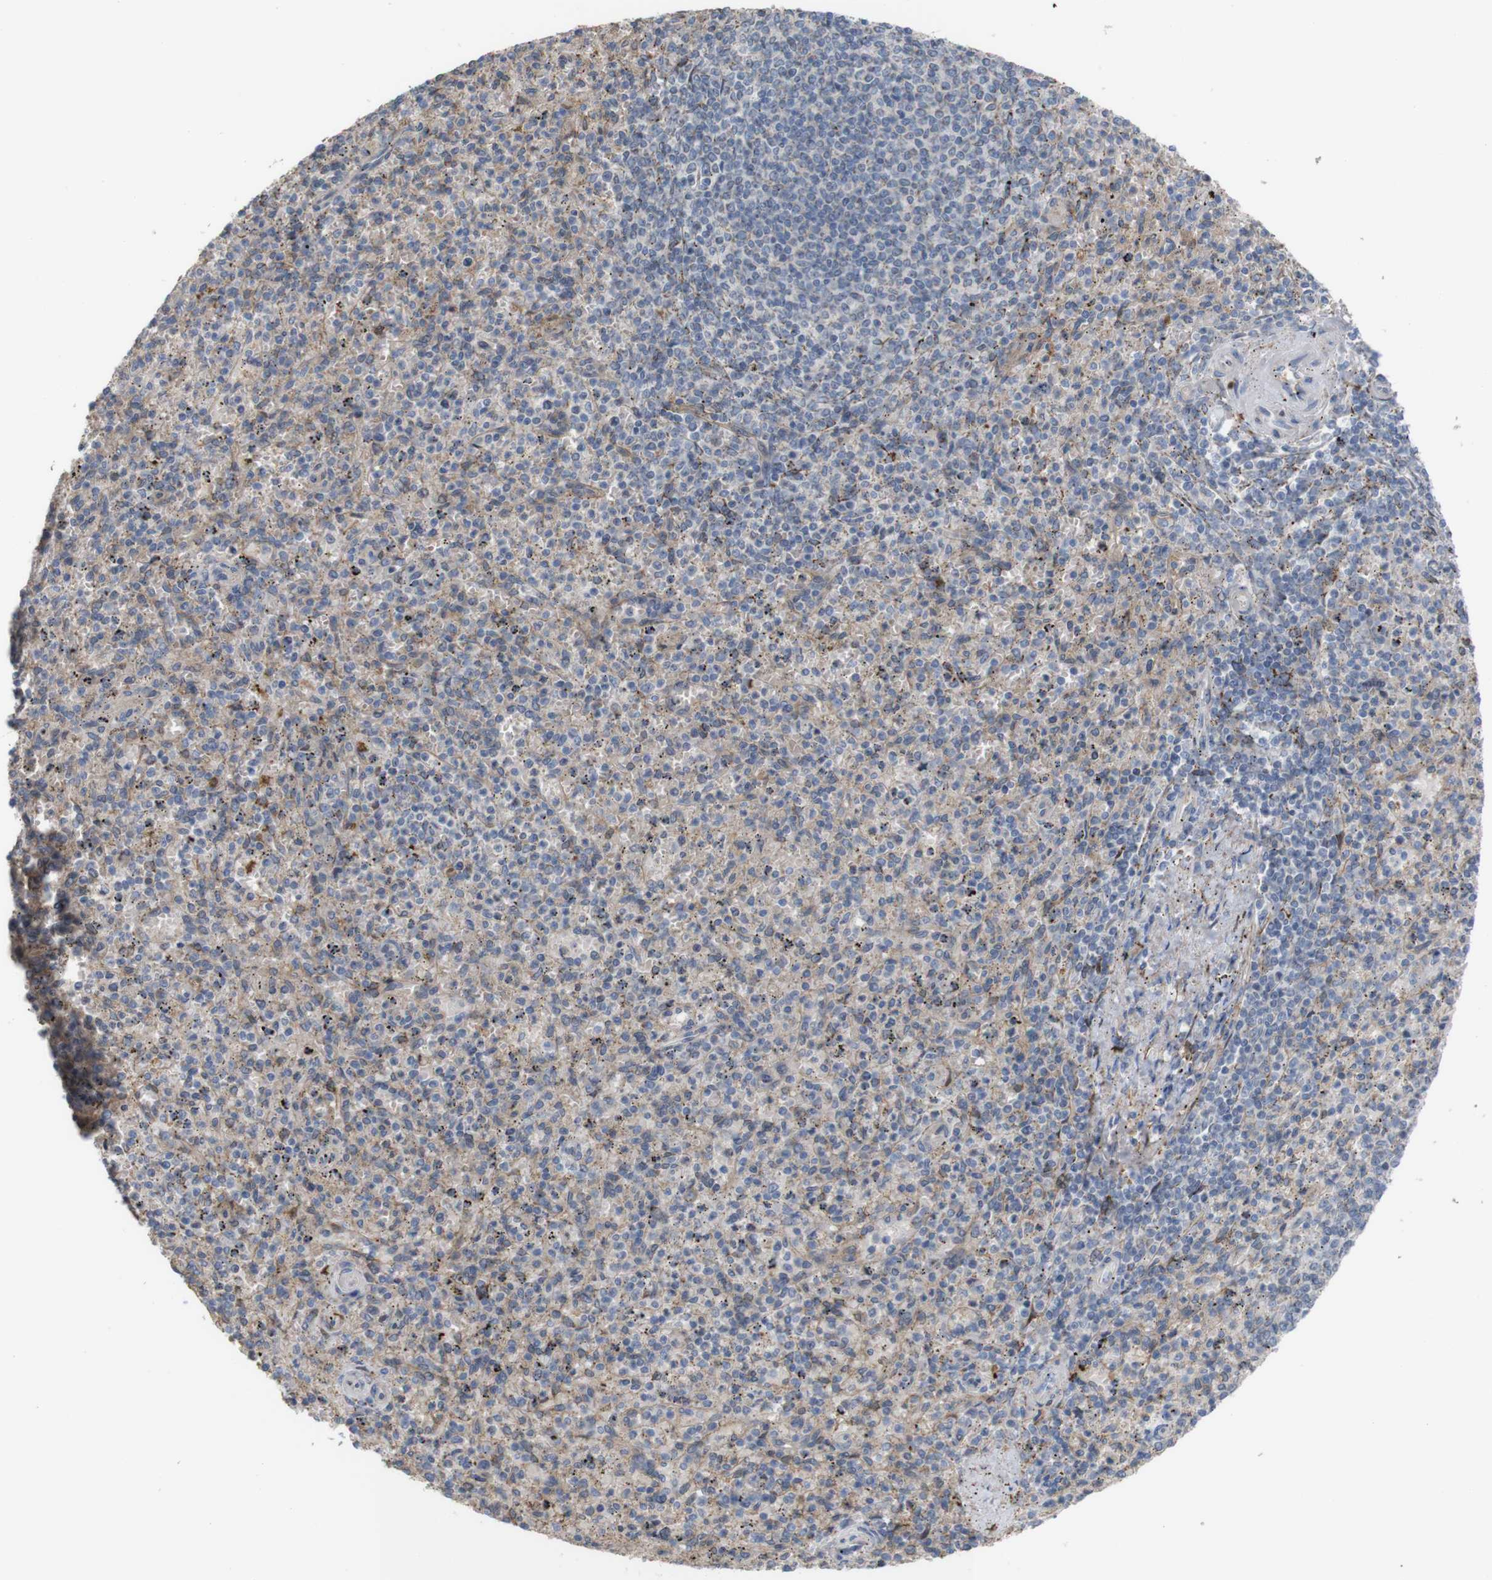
{"staining": {"intensity": "weak", "quantity": "25%-75%", "location": "cytoplasmic/membranous"}, "tissue": "spleen", "cell_type": "Cells in red pulp", "image_type": "normal", "snomed": [{"axis": "morphology", "description": "Normal tissue, NOS"}, {"axis": "topography", "description": "Spleen"}], "caption": "Protein staining of benign spleen reveals weak cytoplasmic/membranous expression in about 25%-75% of cells in red pulp.", "gene": "PTPRR", "patient": {"sex": "male", "age": 72}}